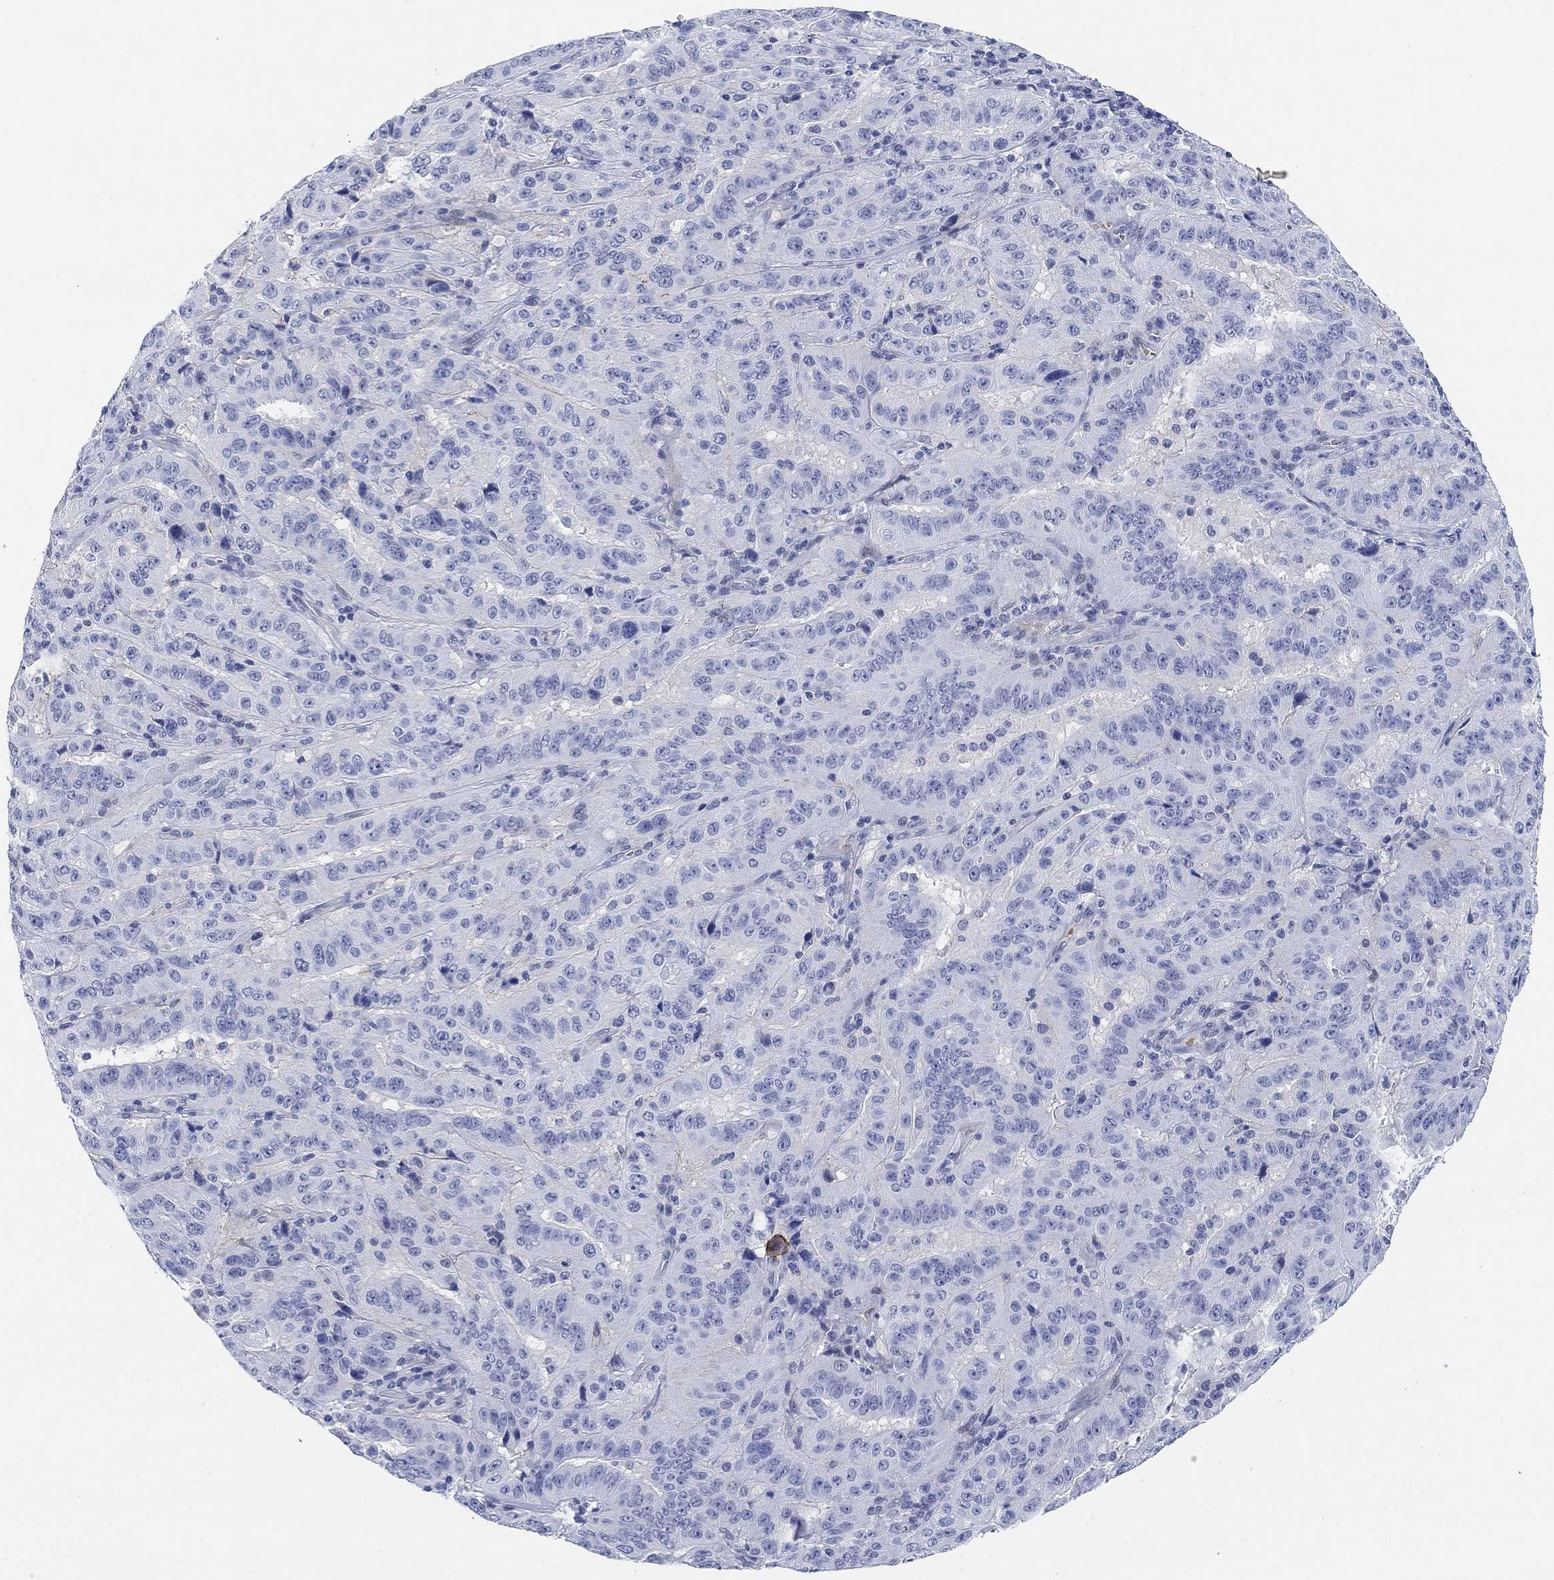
{"staining": {"intensity": "negative", "quantity": "none", "location": "none"}, "tissue": "pancreatic cancer", "cell_type": "Tumor cells", "image_type": "cancer", "snomed": [{"axis": "morphology", "description": "Adenocarcinoma, NOS"}, {"axis": "topography", "description": "Pancreas"}], "caption": "Image shows no protein expression in tumor cells of pancreatic cancer tissue.", "gene": "PAX6", "patient": {"sex": "male", "age": 63}}